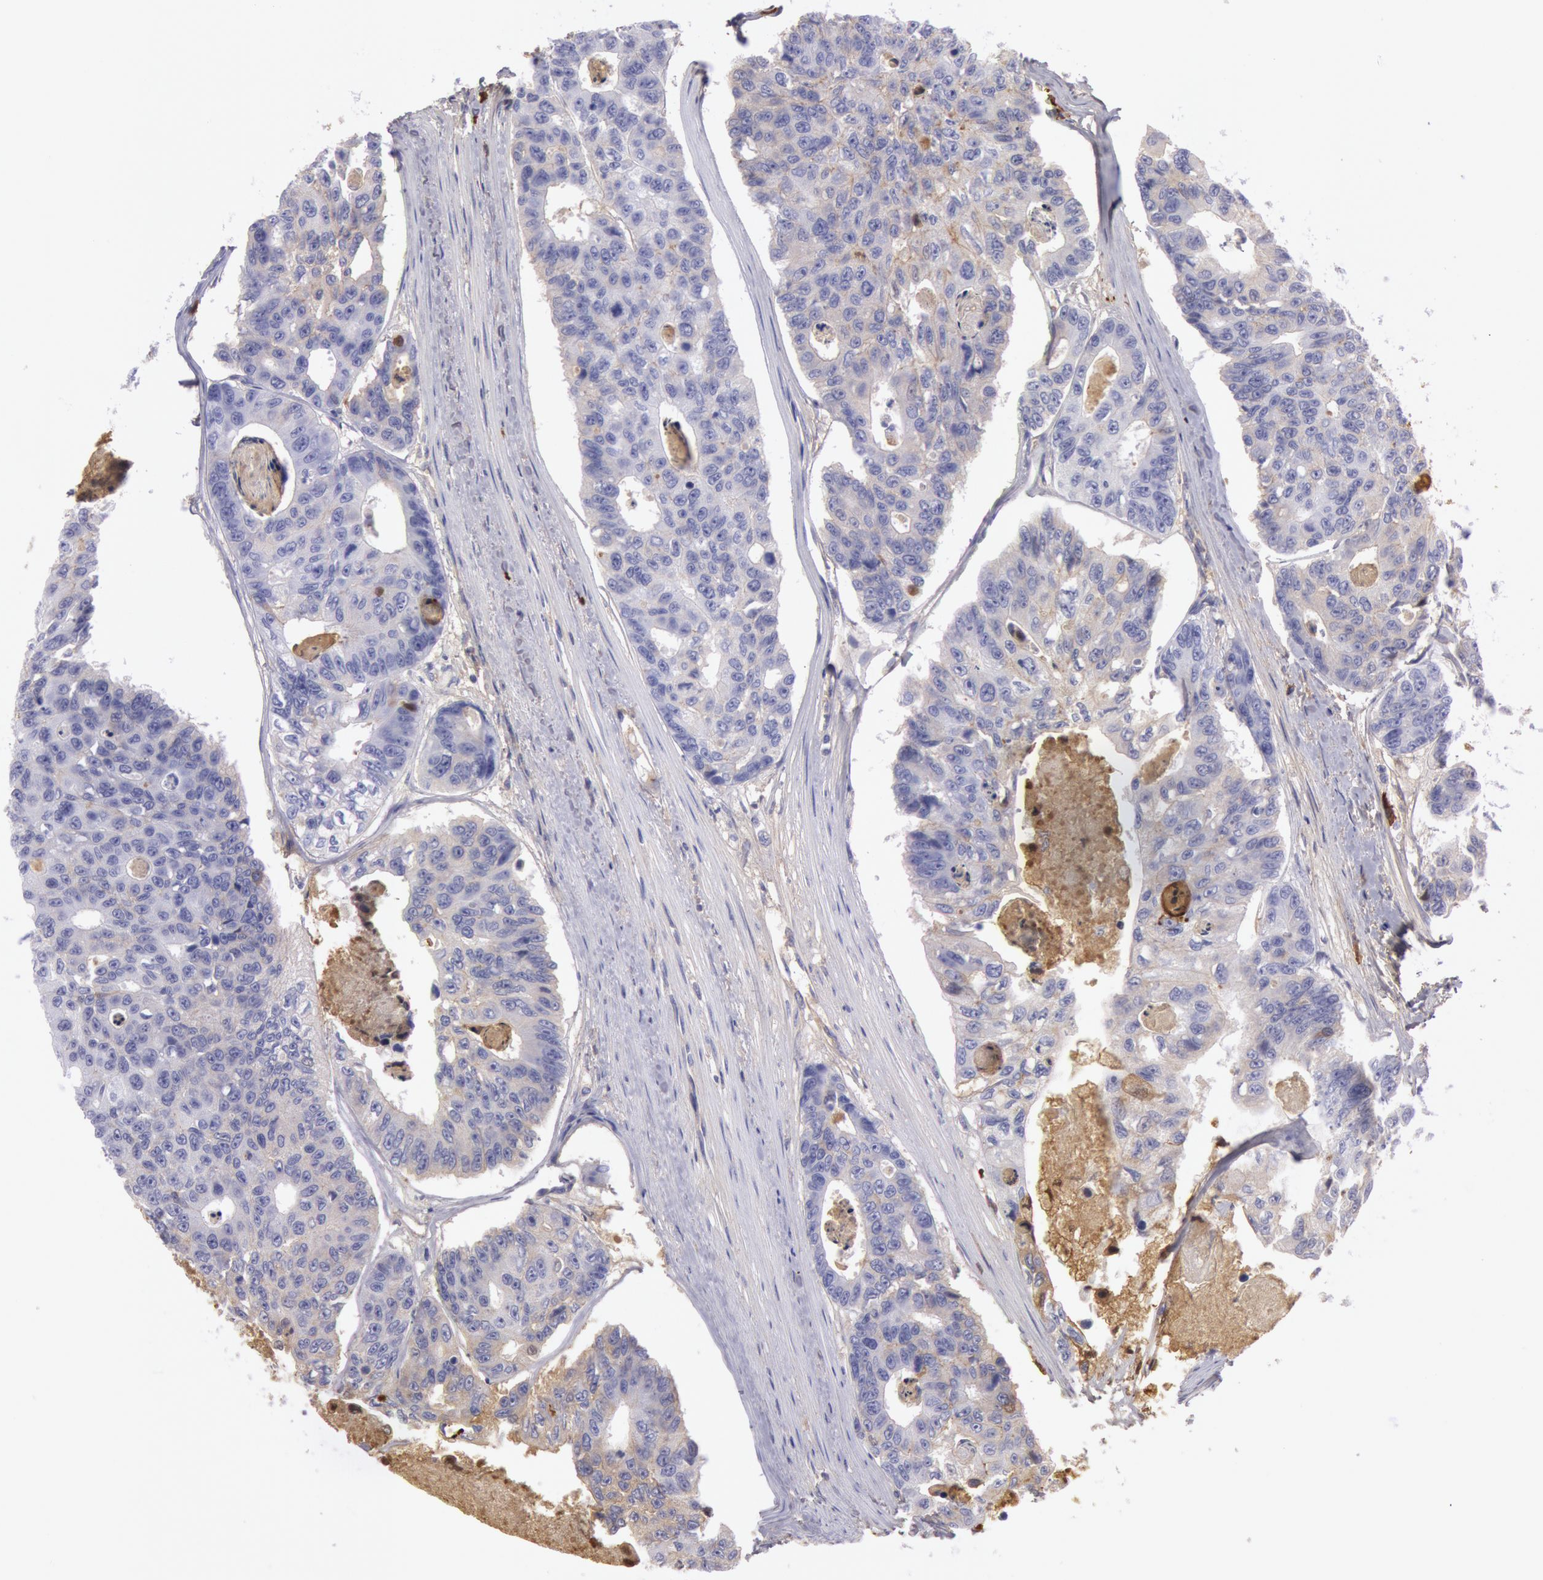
{"staining": {"intensity": "strong", "quantity": ">75%", "location": "cytoplasmic/membranous"}, "tissue": "colorectal cancer", "cell_type": "Tumor cells", "image_type": "cancer", "snomed": [{"axis": "morphology", "description": "Adenocarcinoma, NOS"}, {"axis": "topography", "description": "Colon"}], "caption": "Human colorectal cancer (adenocarcinoma) stained for a protein (brown) demonstrates strong cytoplasmic/membranous positive staining in approximately >75% of tumor cells.", "gene": "IGHG1", "patient": {"sex": "female", "age": 86}}